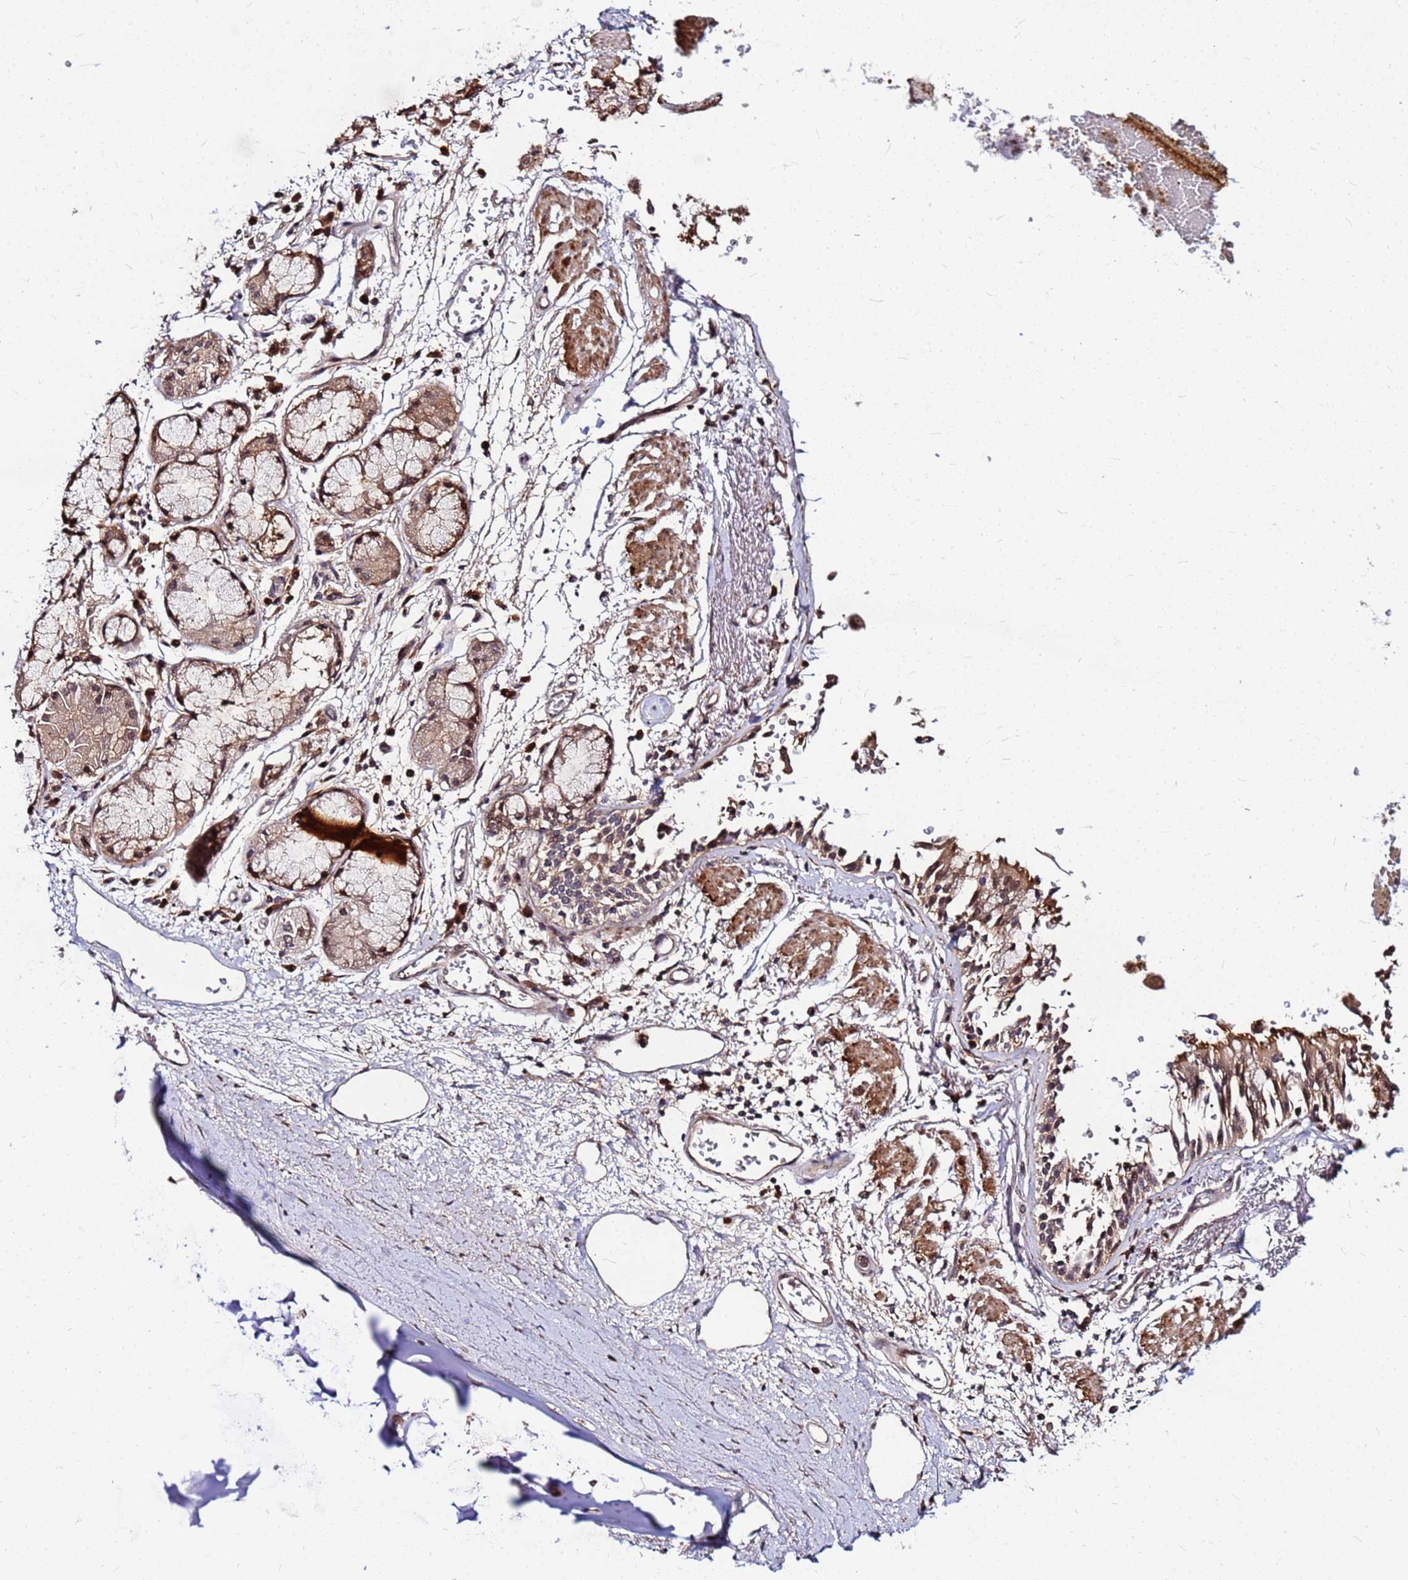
{"staining": {"intensity": "moderate", "quantity": ">75%", "location": "cytoplasmic/membranous"}, "tissue": "soft tissue", "cell_type": "Fibroblasts", "image_type": "normal", "snomed": [{"axis": "morphology", "description": "Normal tissue, NOS"}, {"axis": "topography", "description": "Cartilage tissue"}], "caption": "Immunohistochemistry (IHC) image of benign soft tissue stained for a protein (brown), which shows medium levels of moderate cytoplasmic/membranous positivity in approximately >75% of fibroblasts.", "gene": "DUS4L", "patient": {"sex": "male", "age": 73}}